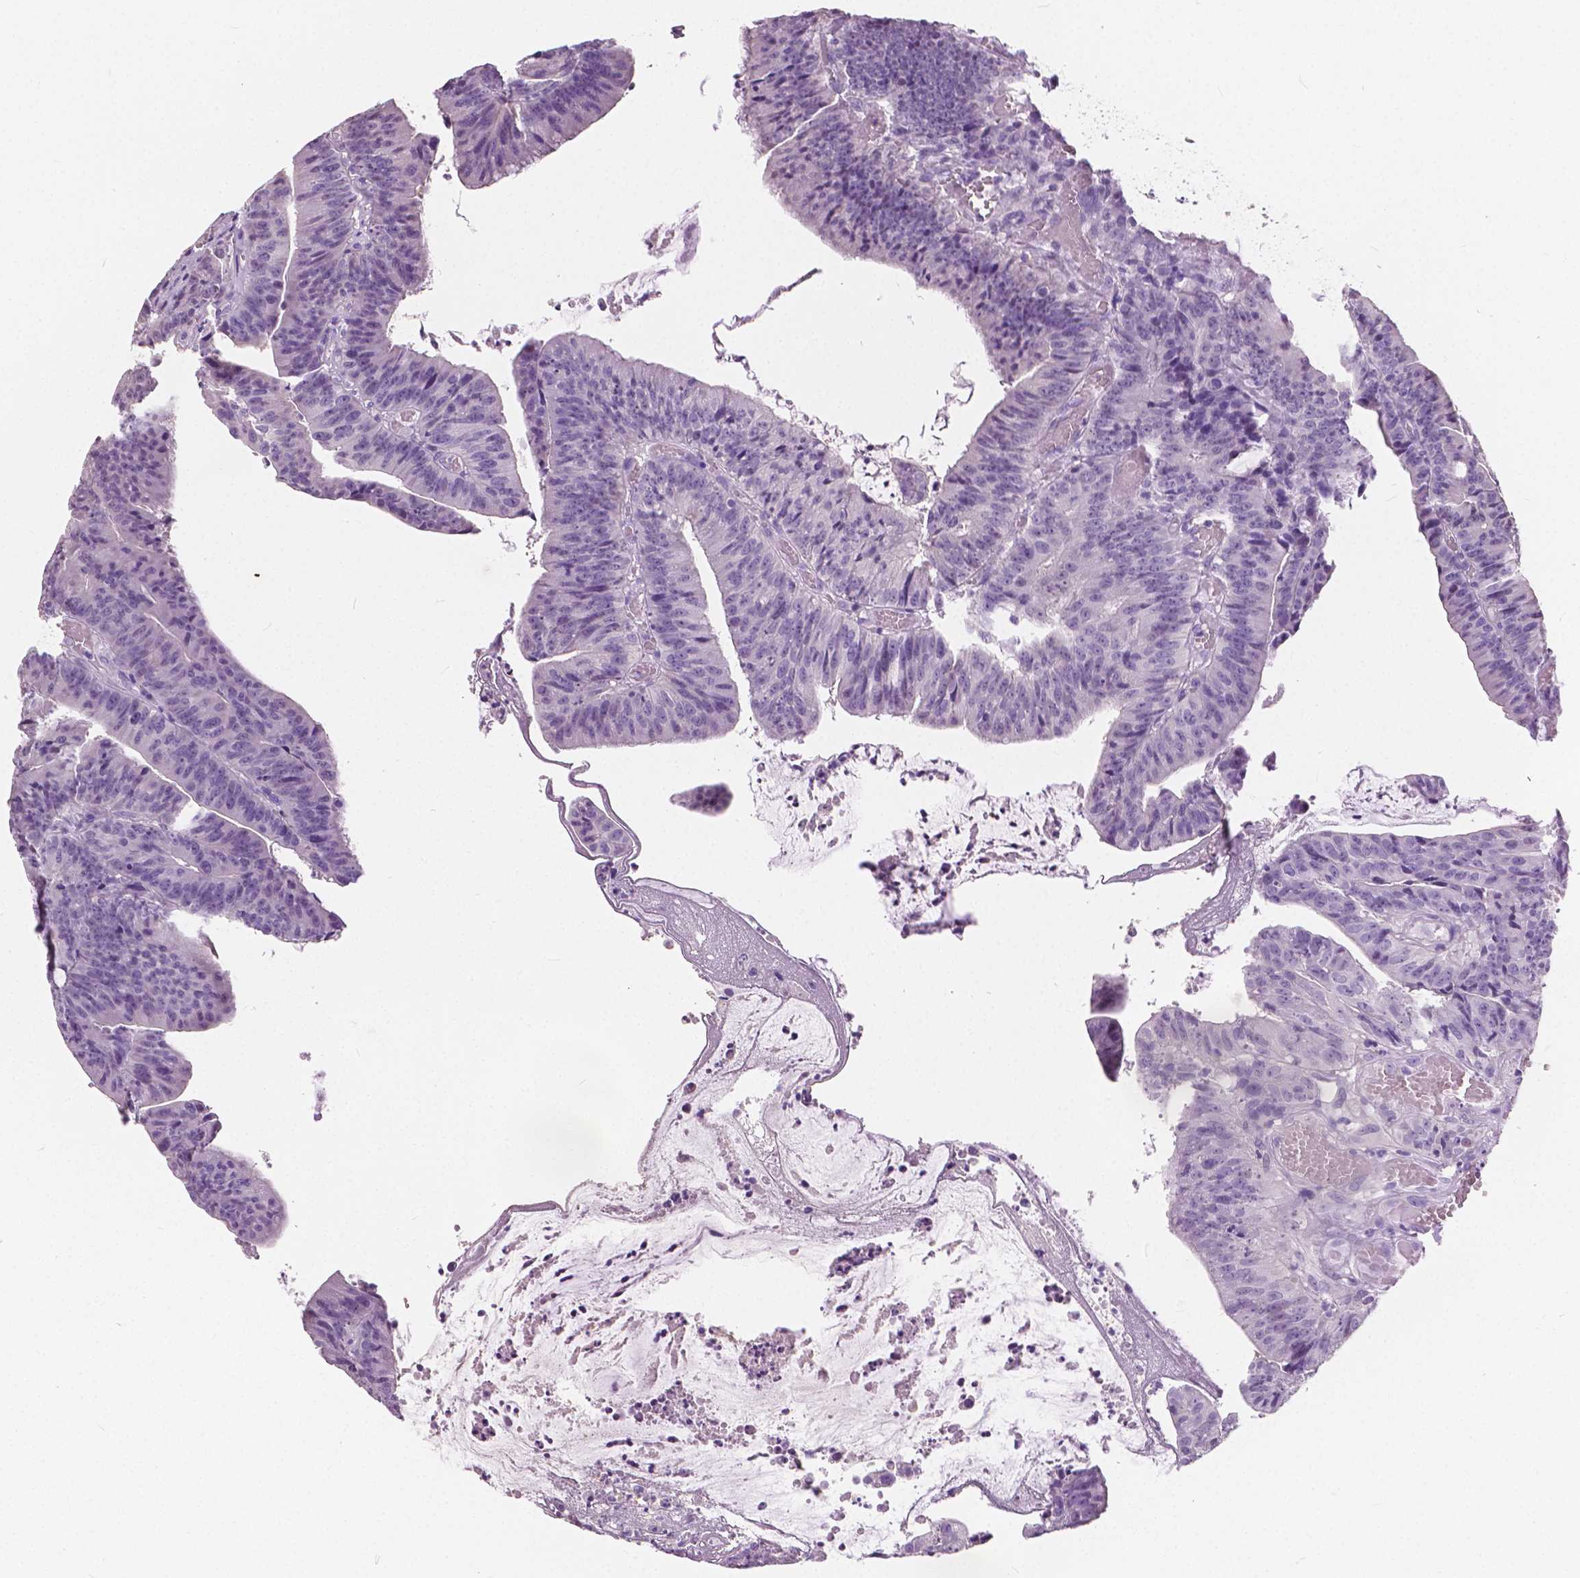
{"staining": {"intensity": "negative", "quantity": "none", "location": "none"}, "tissue": "colorectal cancer", "cell_type": "Tumor cells", "image_type": "cancer", "snomed": [{"axis": "morphology", "description": "Adenocarcinoma, NOS"}, {"axis": "topography", "description": "Colon"}], "caption": "This photomicrograph is of colorectal adenocarcinoma stained with immunohistochemistry (IHC) to label a protein in brown with the nuclei are counter-stained blue. There is no positivity in tumor cells.", "gene": "TKFC", "patient": {"sex": "female", "age": 78}}